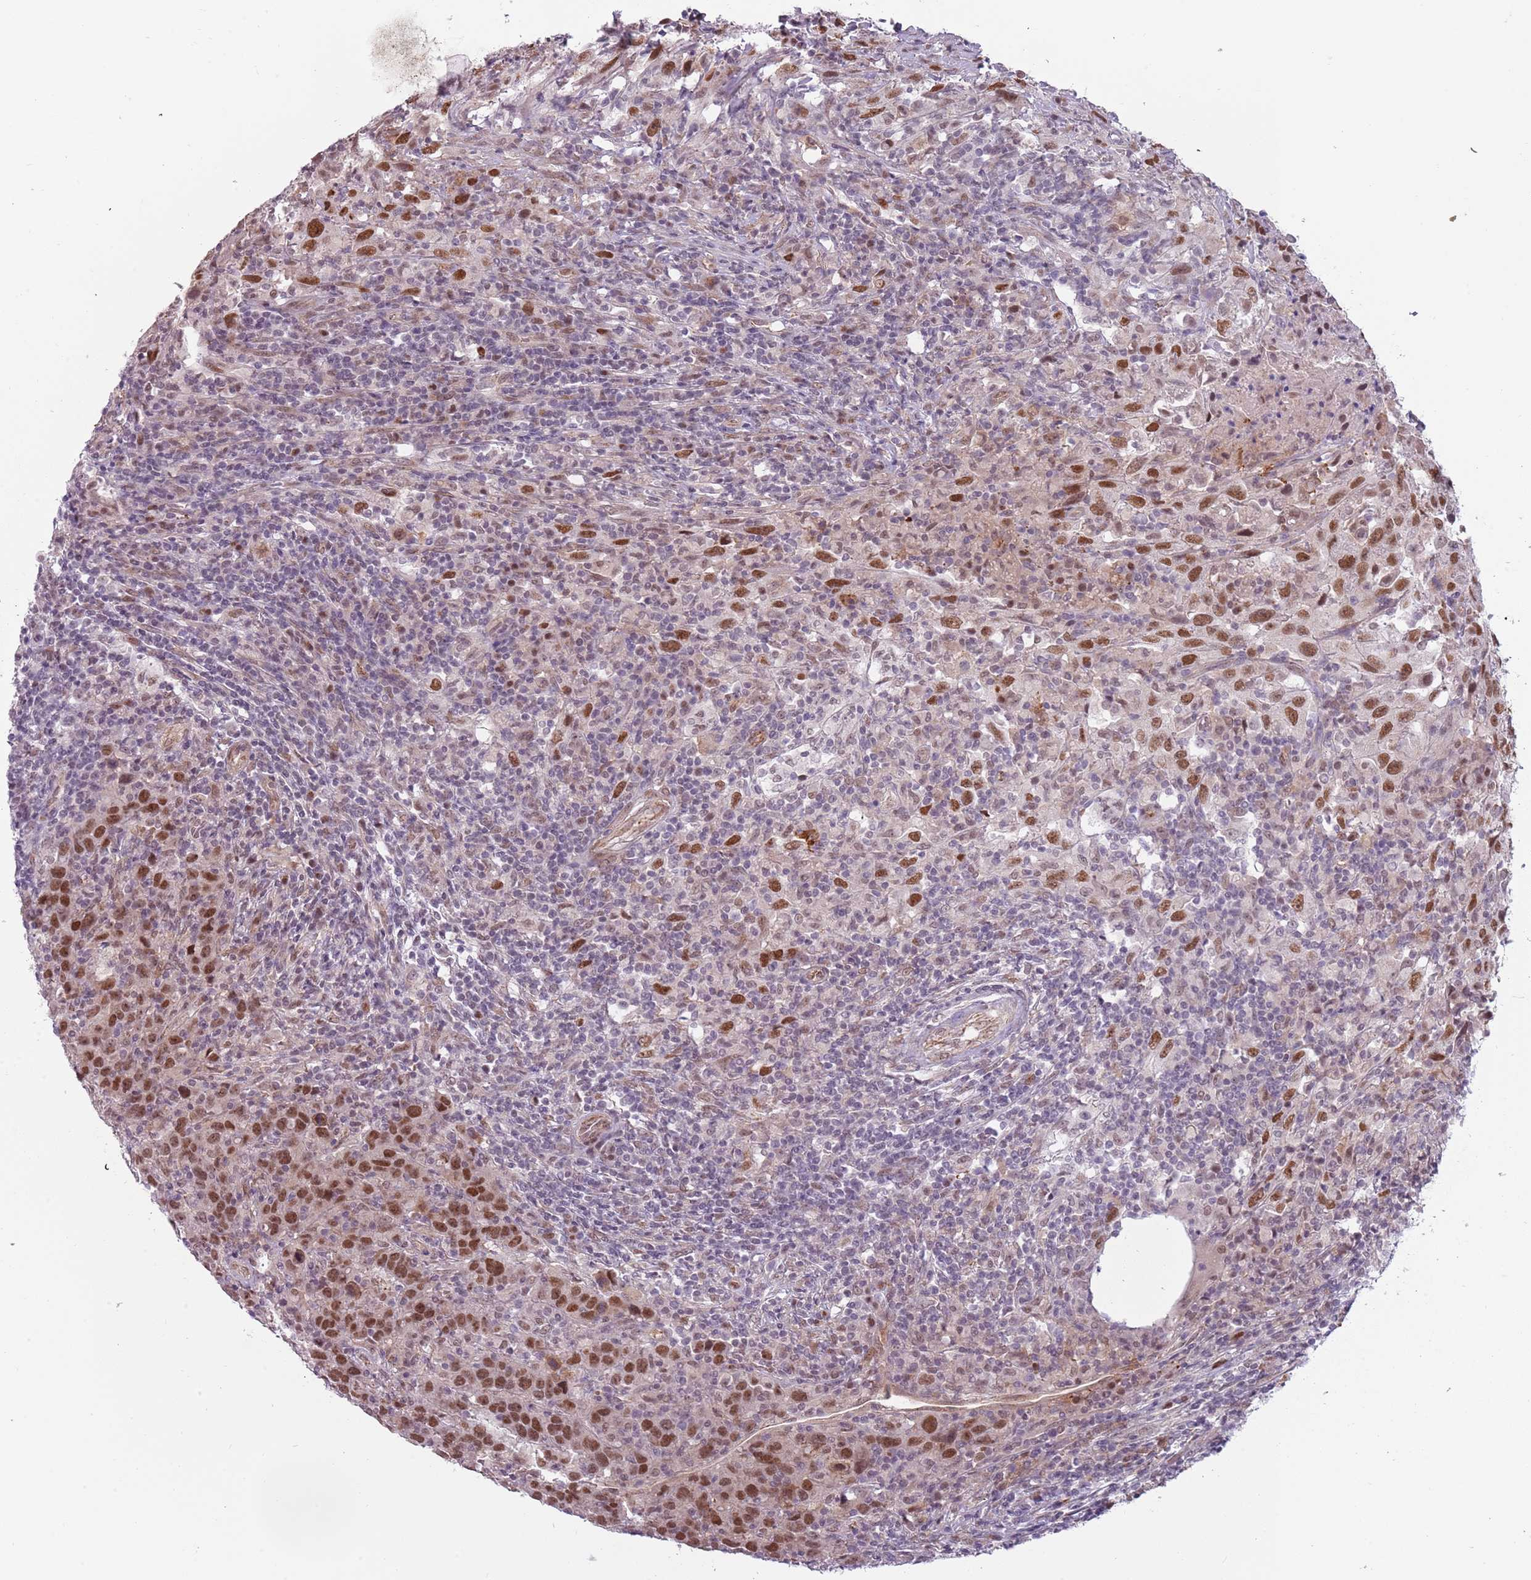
{"staining": {"intensity": "moderate", "quantity": ">75%", "location": "nuclear"}, "tissue": "urothelial cancer", "cell_type": "Tumor cells", "image_type": "cancer", "snomed": [{"axis": "morphology", "description": "Urothelial carcinoma, High grade"}, {"axis": "topography", "description": "Urinary bladder"}], "caption": "DAB immunohistochemical staining of urothelial carcinoma (high-grade) reveals moderate nuclear protein expression in approximately >75% of tumor cells. The staining is performed using DAB (3,3'-diaminobenzidine) brown chromogen to label protein expression. The nuclei are counter-stained blue using hematoxylin.", "gene": "REXO4", "patient": {"sex": "male", "age": 61}}